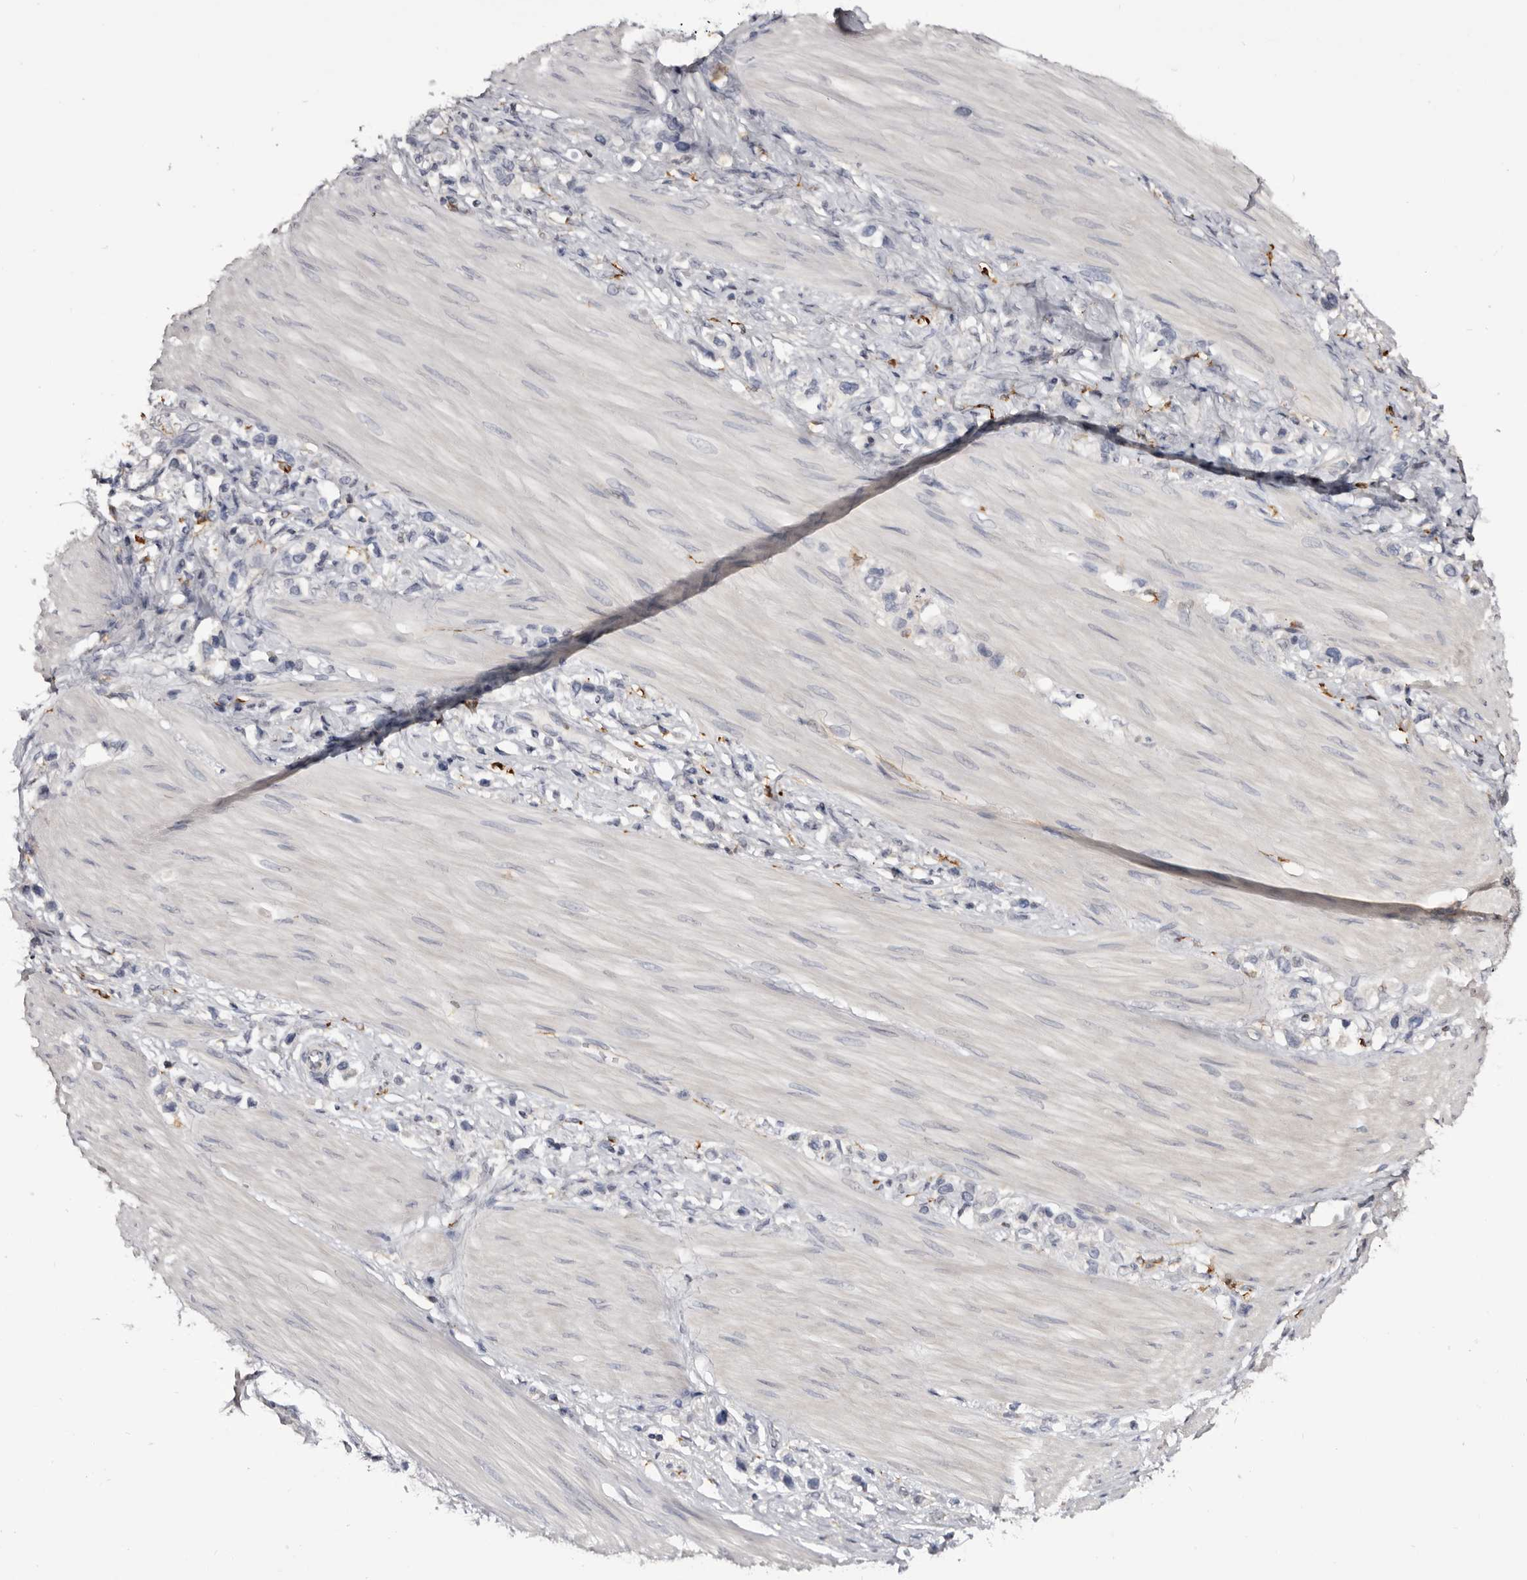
{"staining": {"intensity": "negative", "quantity": "none", "location": "none"}, "tissue": "stomach cancer", "cell_type": "Tumor cells", "image_type": "cancer", "snomed": [{"axis": "morphology", "description": "Adenocarcinoma, NOS"}, {"axis": "topography", "description": "Stomach"}], "caption": "Immunohistochemistry of human stomach cancer reveals no positivity in tumor cells.", "gene": "TNNI1", "patient": {"sex": "female", "age": 65}}